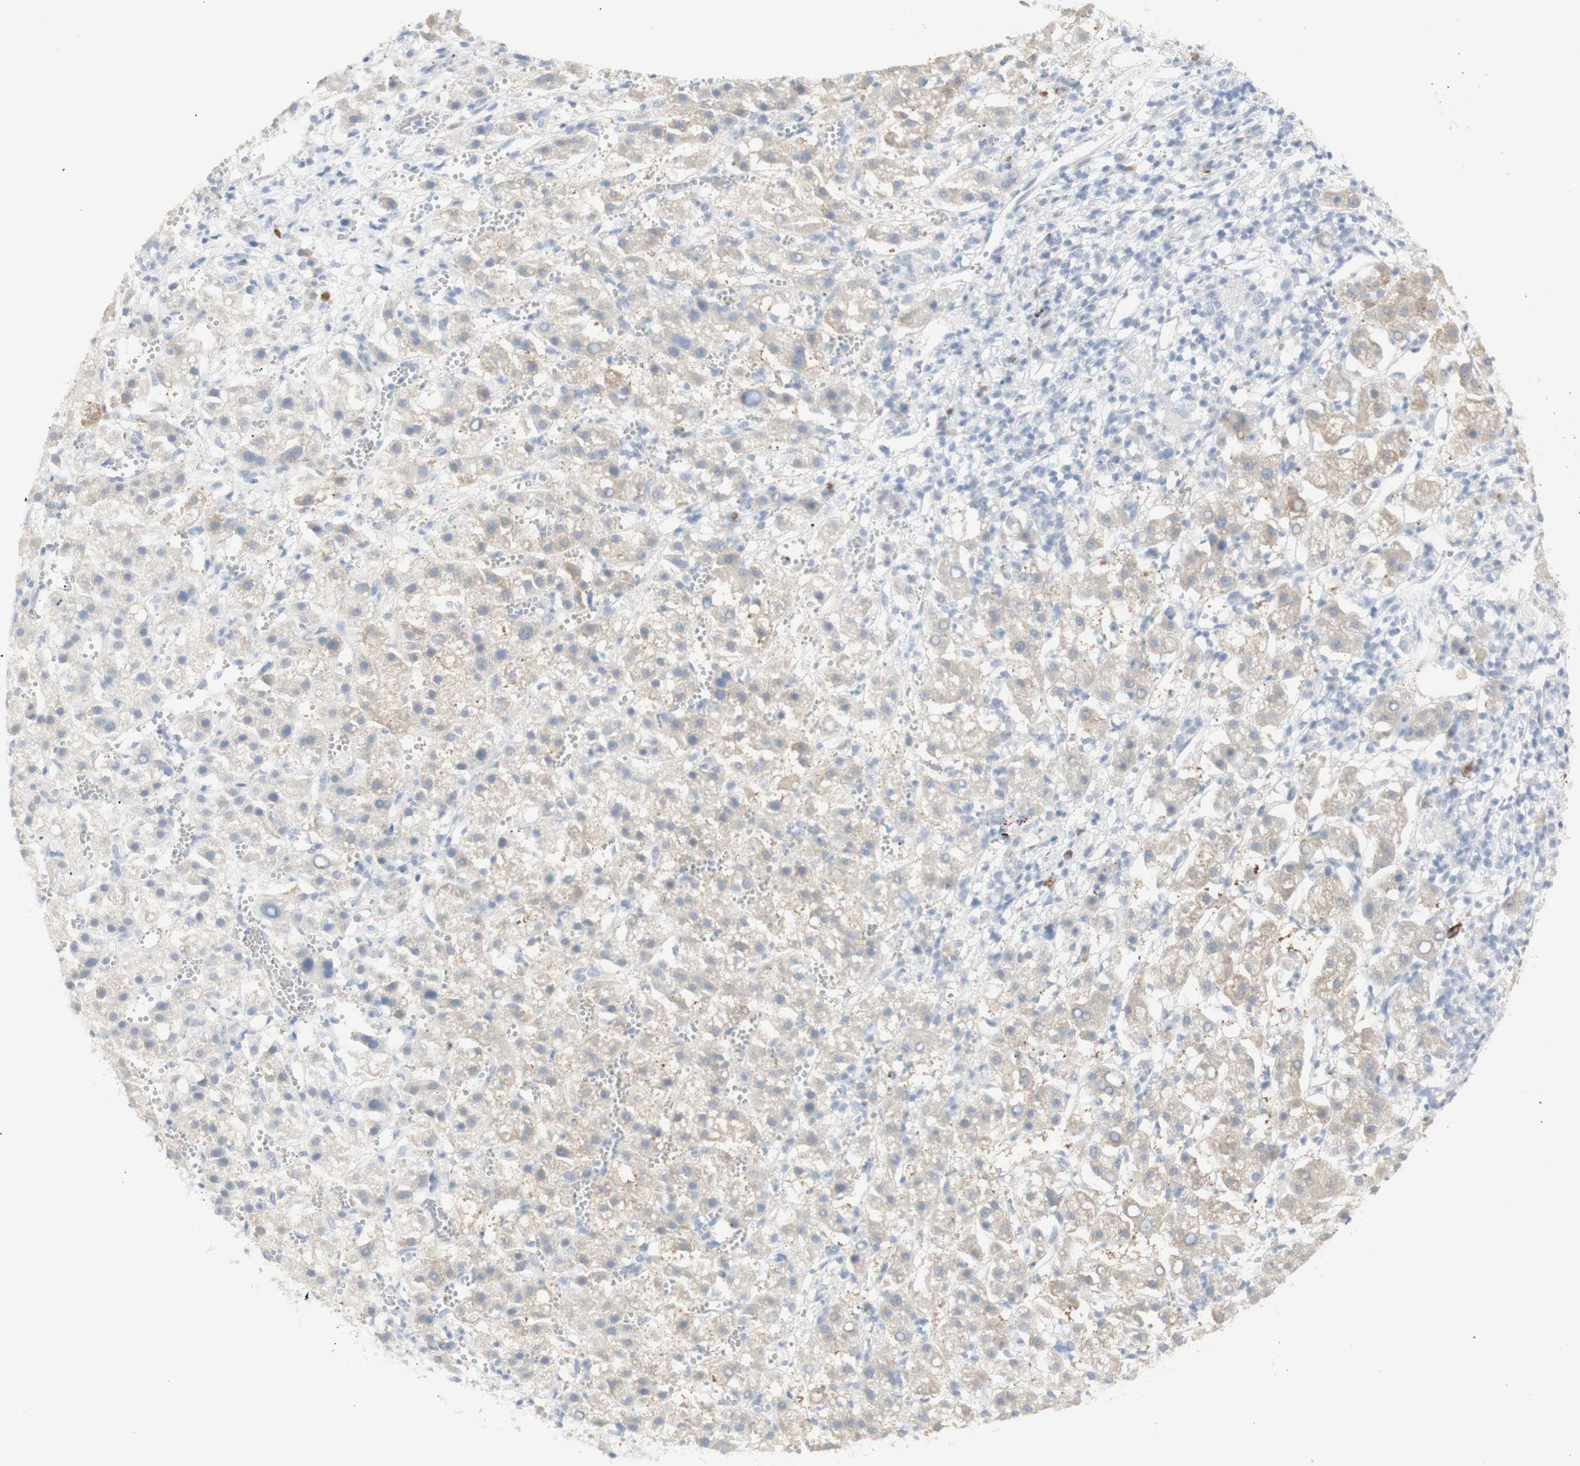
{"staining": {"intensity": "weak", "quantity": "<25%", "location": "cytoplasmic/membranous"}, "tissue": "liver cancer", "cell_type": "Tumor cells", "image_type": "cancer", "snomed": [{"axis": "morphology", "description": "Carcinoma, Hepatocellular, NOS"}, {"axis": "topography", "description": "Liver"}], "caption": "Tumor cells show no significant expression in liver cancer.", "gene": "NDST4", "patient": {"sex": "female", "age": 58}}